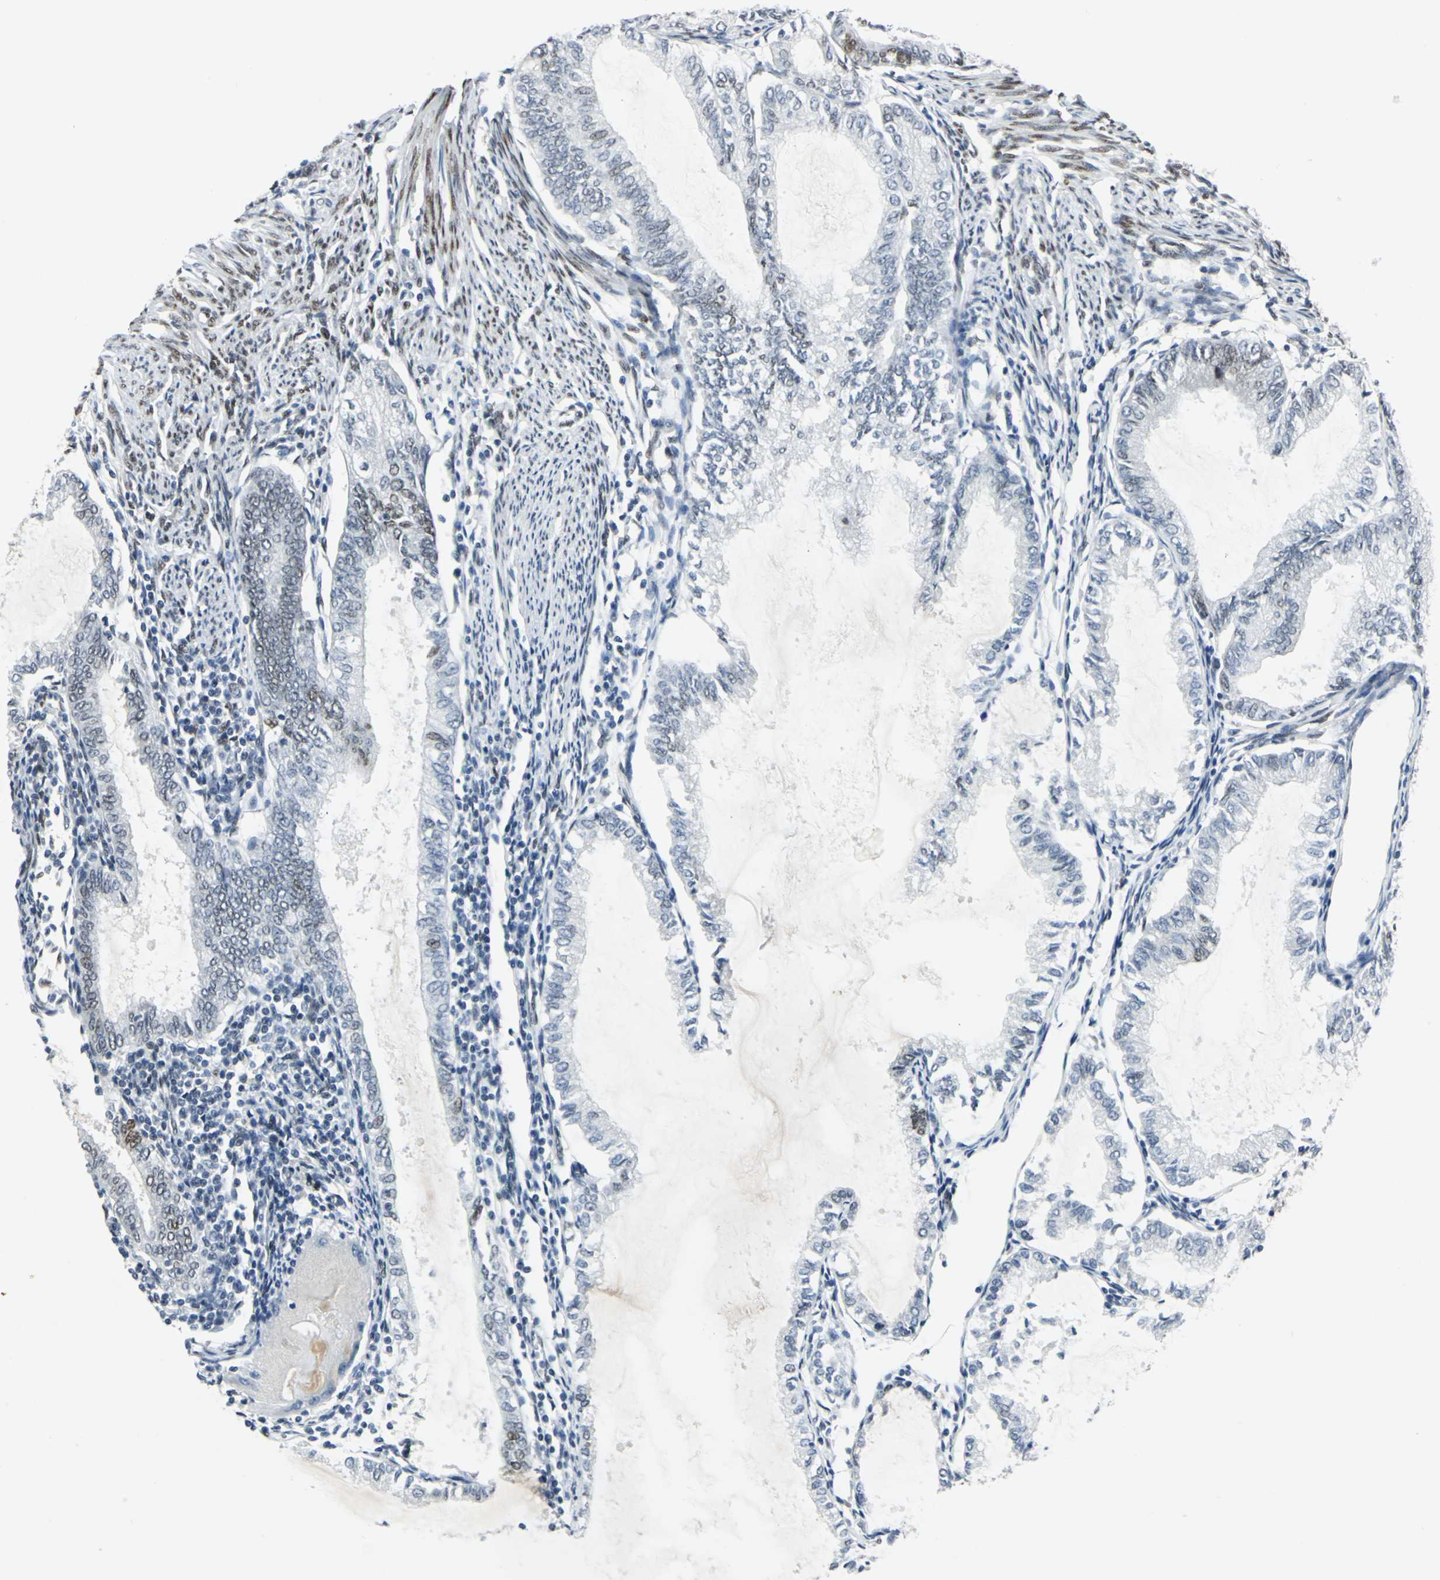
{"staining": {"intensity": "moderate", "quantity": "<25%", "location": "nuclear"}, "tissue": "endometrial cancer", "cell_type": "Tumor cells", "image_type": "cancer", "snomed": [{"axis": "morphology", "description": "Adenocarcinoma, NOS"}, {"axis": "topography", "description": "Endometrium"}], "caption": "High-magnification brightfield microscopy of adenocarcinoma (endometrial) stained with DAB (brown) and counterstained with hematoxylin (blue). tumor cells exhibit moderate nuclear positivity is present in about<25% of cells. (DAB = brown stain, brightfield microscopy at high magnification).", "gene": "MEIS2", "patient": {"sex": "female", "age": 86}}